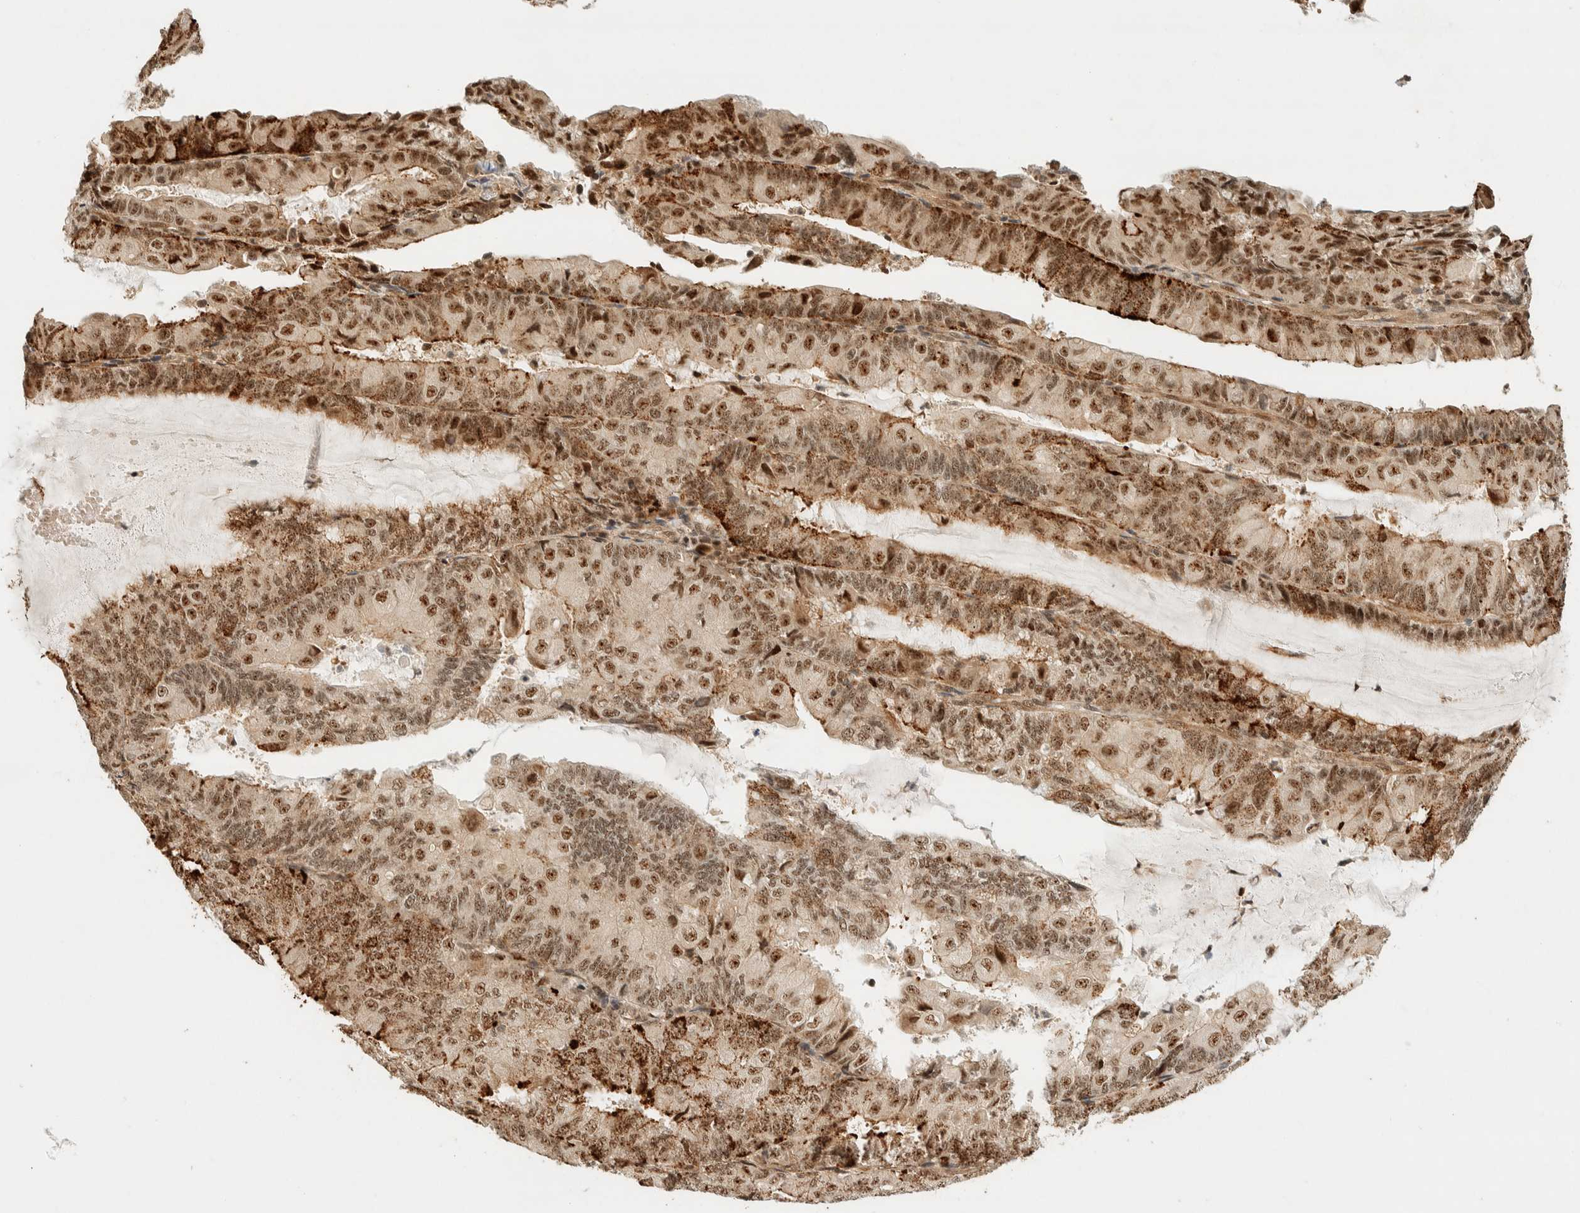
{"staining": {"intensity": "moderate", "quantity": ">75%", "location": "nuclear"}, "tissue": "endometrial cancer", "cell_type": "Tumor cells", "image_type": "cancer", "snomed": [{"axis": "morphology", "description": "Adenocarcinoma, NOS"}, {"axis": "topography", "description": "Endometrium"}], "caption": "Moderate nuclear expression is present in about >75% of tumor cells in adenocarcinoma (endometrial).", "gene": "SIK1", "patient": {"sex": "female", "age": 81}}